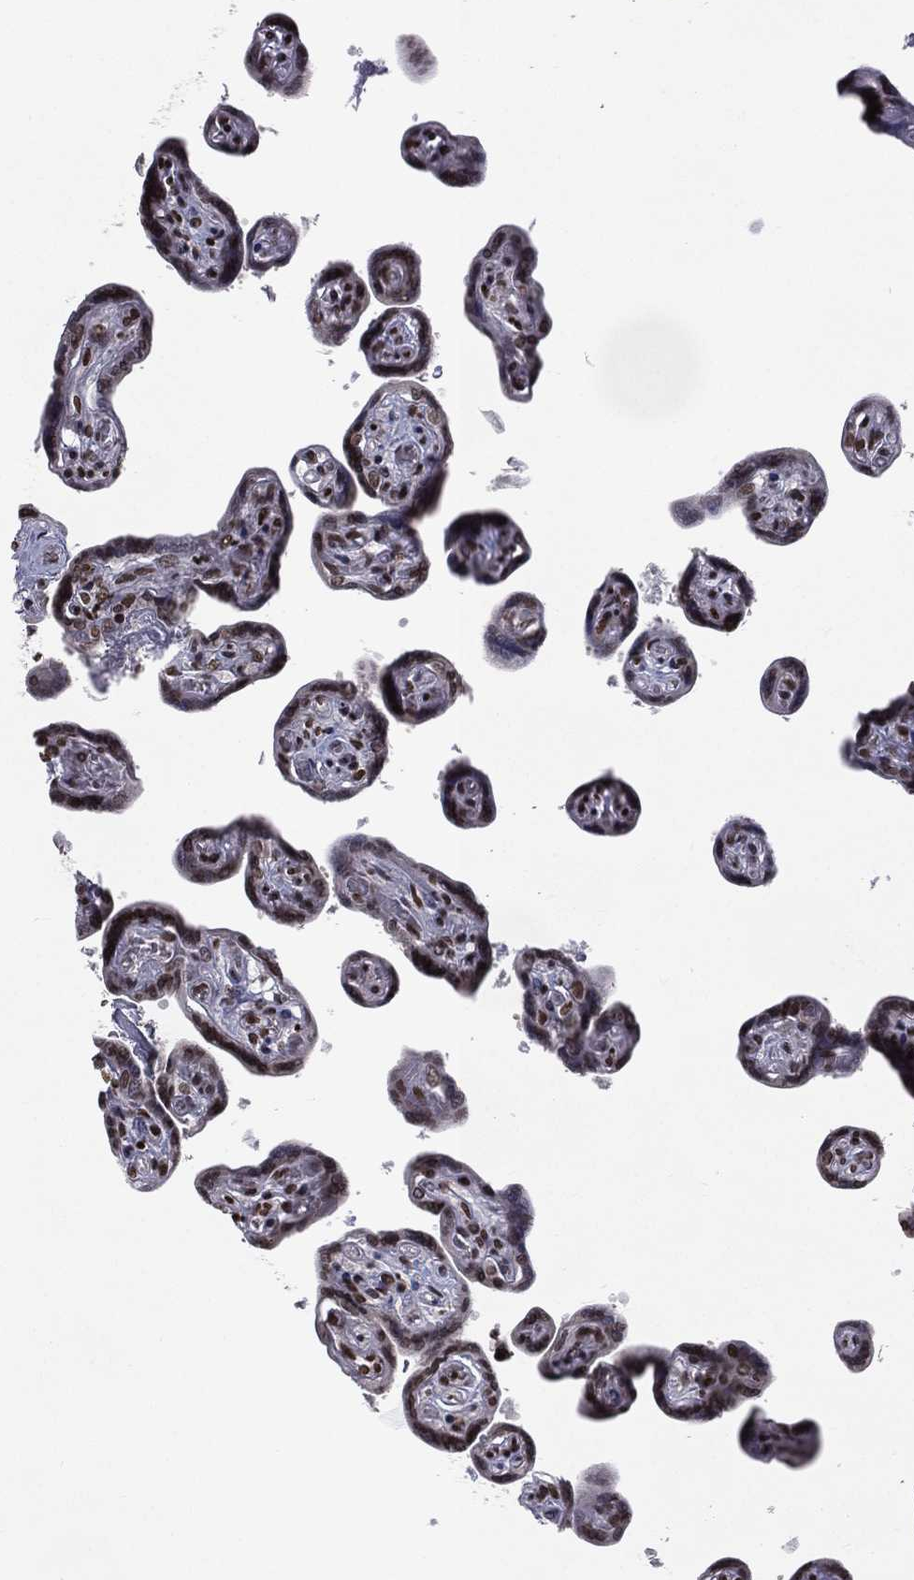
{"staining": {"intensity": "moderate", "quantity": ">75%", "location": "nuclear"}, "tissue": "placenta", "cell_type": "Decidual cells", "image_type": "normal", "snomed": [{"axis": "morphology", "description": "Normal tissue, NOS"}, {"axis": "topography", "description": "Placenta"}], "caption": "Immunohistochemistry photomicrograph of unremarkable placenta: placenta stained using IHC shows medium levels of moderate protein expression localized specifically in the nuclear of decidual cells, appearing as a nuclear brown color.", "gene": "RFX7", "patient": {"sex": "female", "age": 32}}